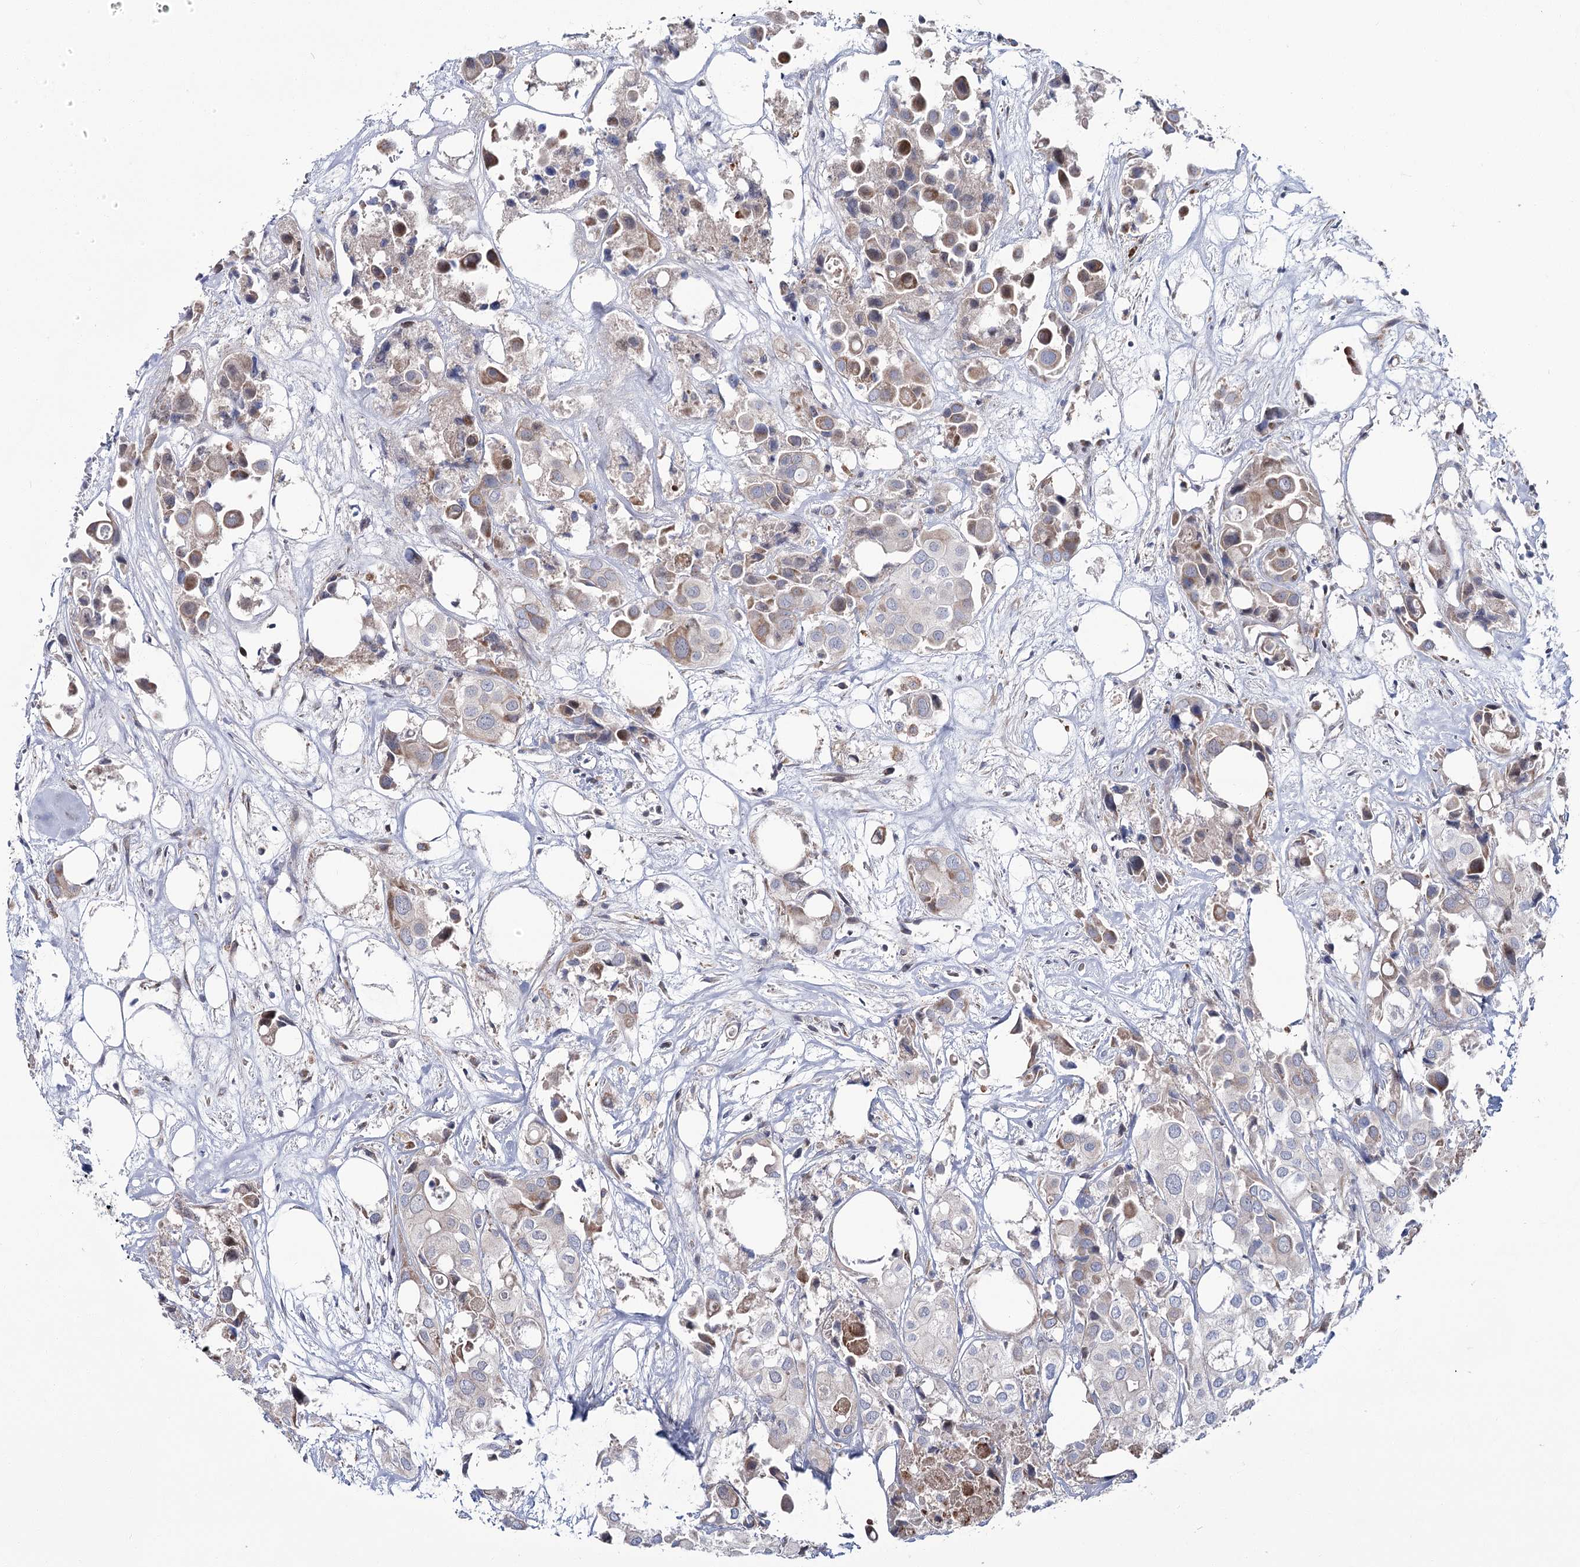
{"staining": {"intensity": "weak", "quantity": ">75%", "location": "cytoplasmic/membranous"}, "tissue": "urothelial cancer", "cell_type": "Tumor cells", "image_type": "cancer", "snomed": [{"axis": "morphology", "description": "Urothelial carcinoma, High grade"}, {"axis": "topography", "description": "Urinary bladder"}], "caption": "Immunohistochemical staining of urothelial cancer shows low levels of weak cytoplasmic/membranous positivity in about >75% of tumor cells.", "gene": "CPLANE1", "patient": {"sex": "male", "age": 64}}